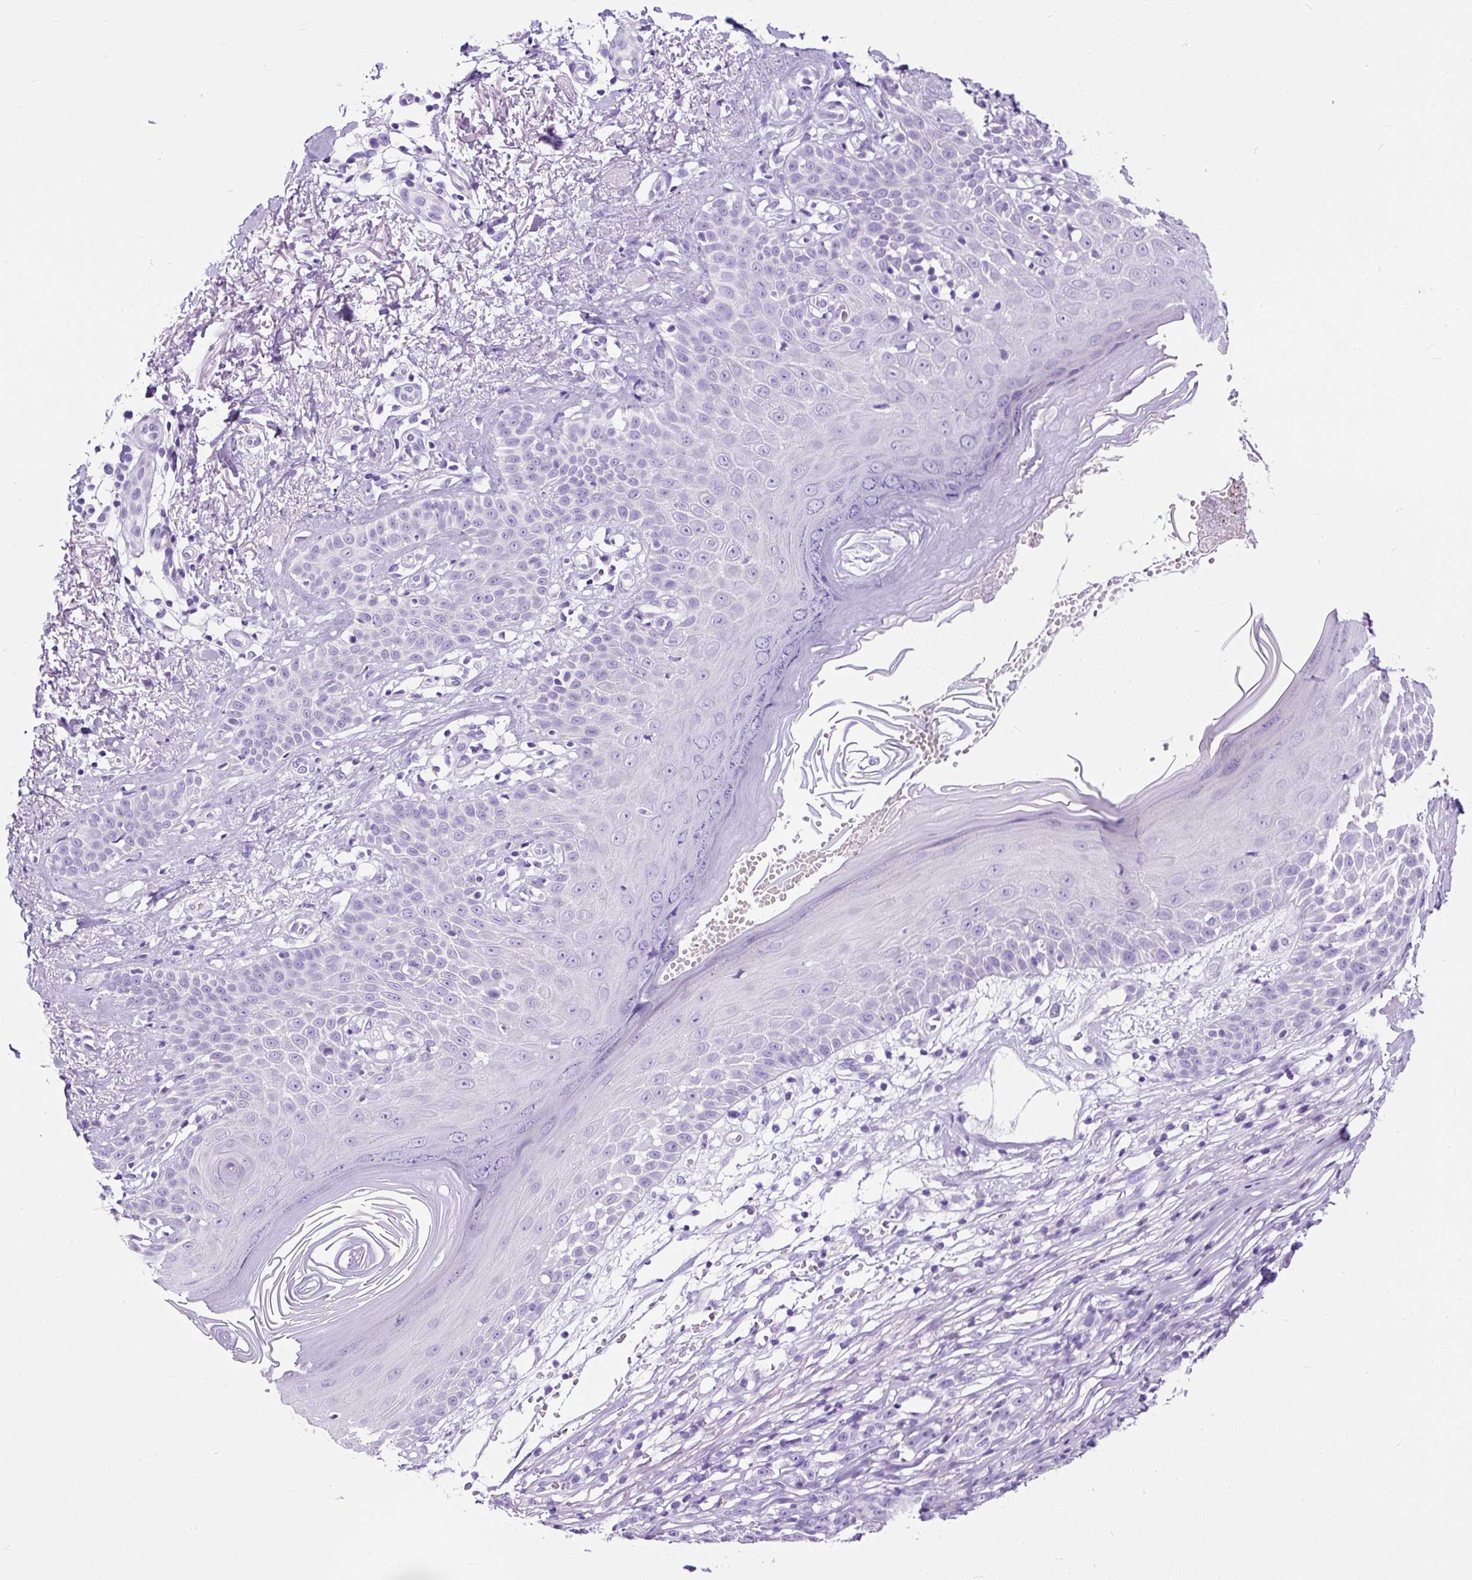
{"staining": {"intensity": "negative", "quantity": "none", "location": "none"}, "tissue": "melanoma", "cell_type": "Tumor cells", "image_type": "cancer", "snomed": [{"axis": "morphology", "description": "Malignant melanoma, NOS"}, {"axis": "topography", "description": "Skin"}], "caption": "An image of human malignant melanoma is negative for staining in tumor cells.", "gene": "STOX2", "patient": {"sex": "female", "age": 82}}